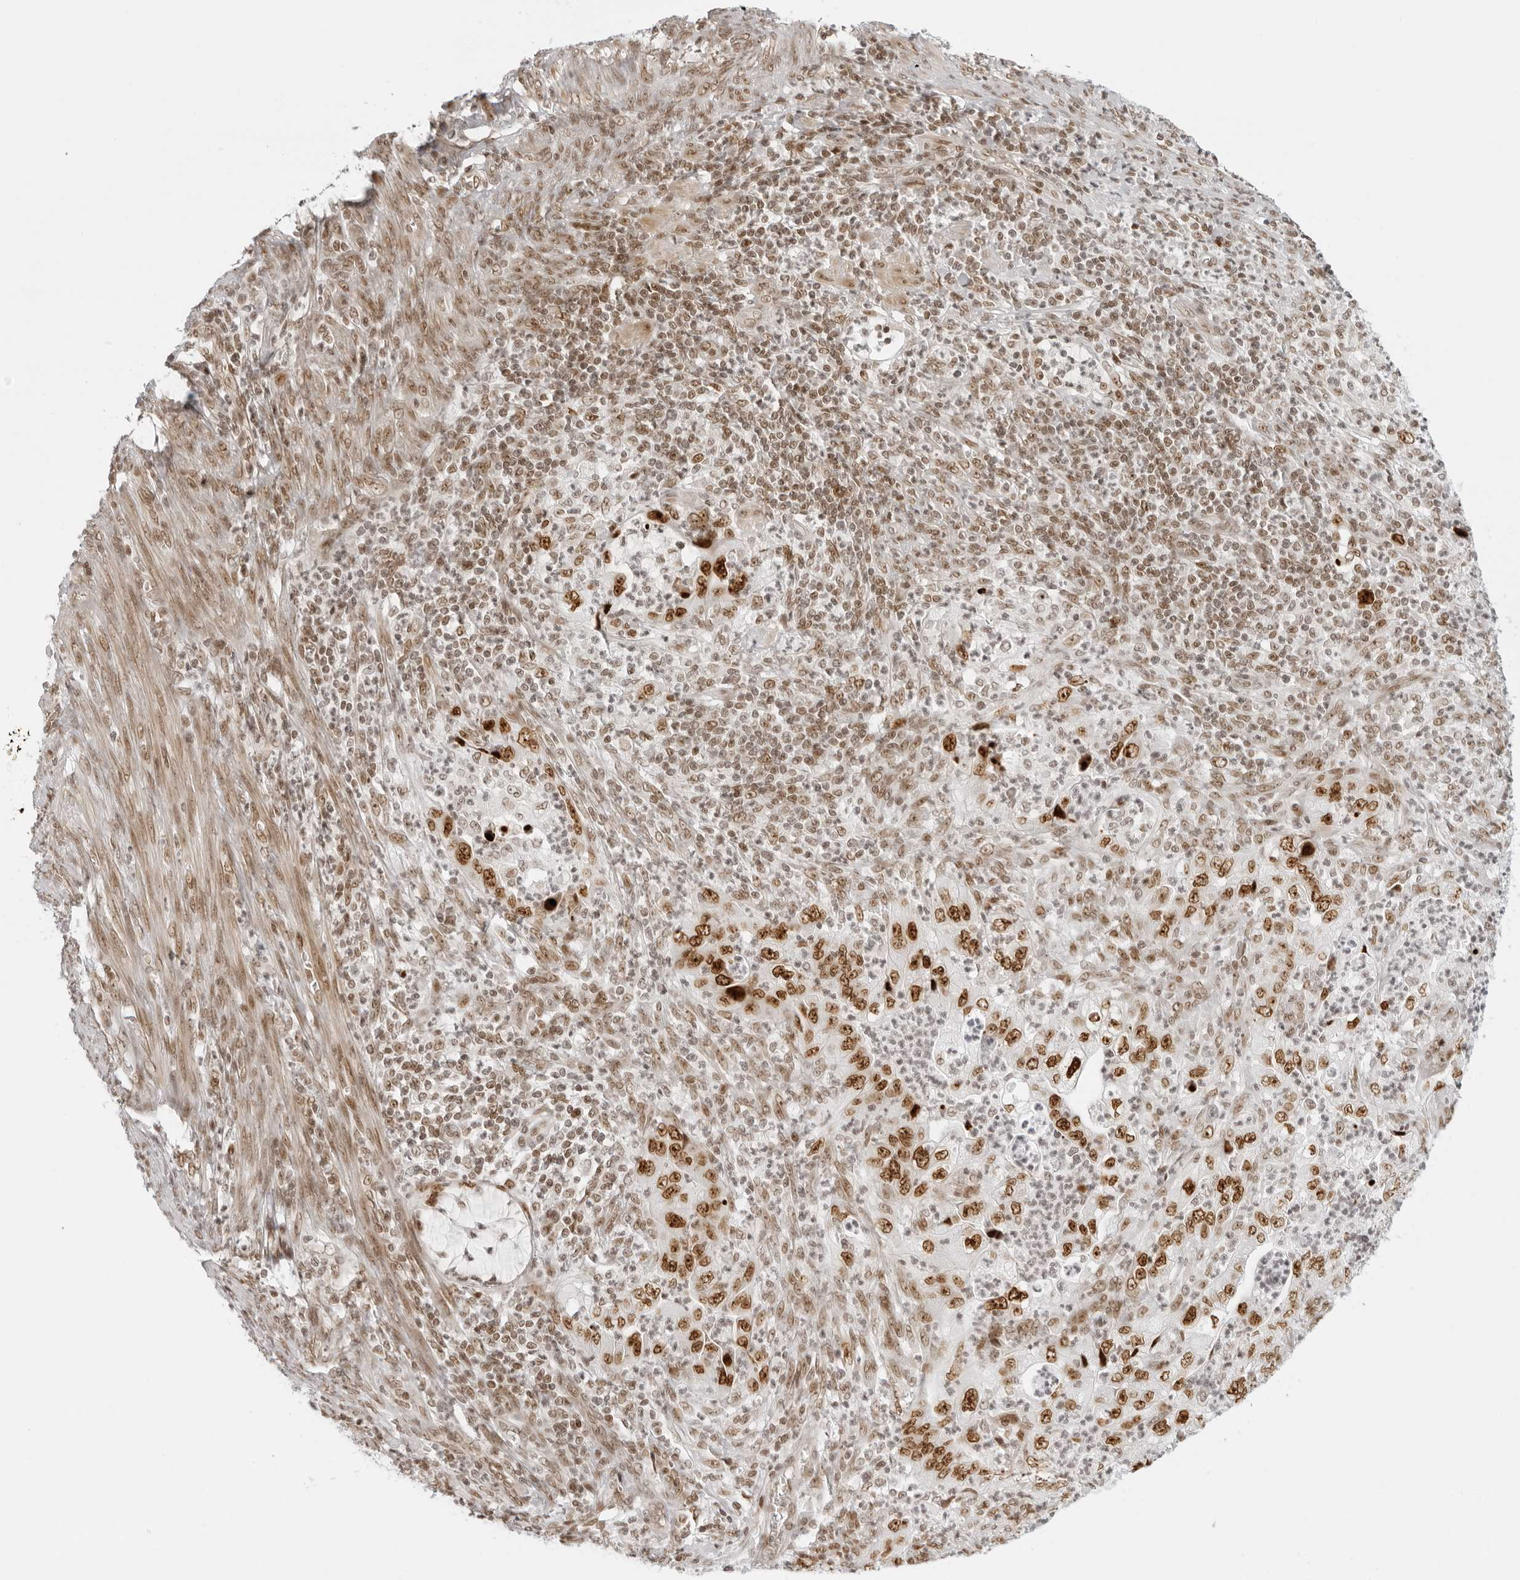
{"staining": {"intensity": "moderate", "quantity": ">75%", "location": "nuclear"}, "tissue": "endometrial cancer", "cell_type": "Tumor cells", "image_type": "cancer", "snomed": [{"axis": "morphology", "description": "Adenocarcinoma, NOS"}, {"axis": "topography", "description": "Endometrium"}], "caption": "An image of human endometrial cancer (adenocarcinoma) stained for a protein reveals moderate nuclear brown staining in tumor cells. (DAB (3,3'-diaminobenzidine) IHC with brightfield microscopy, high magnification).", "gene": "RCC1", "patient": {"sex": "female", "age": 51}}